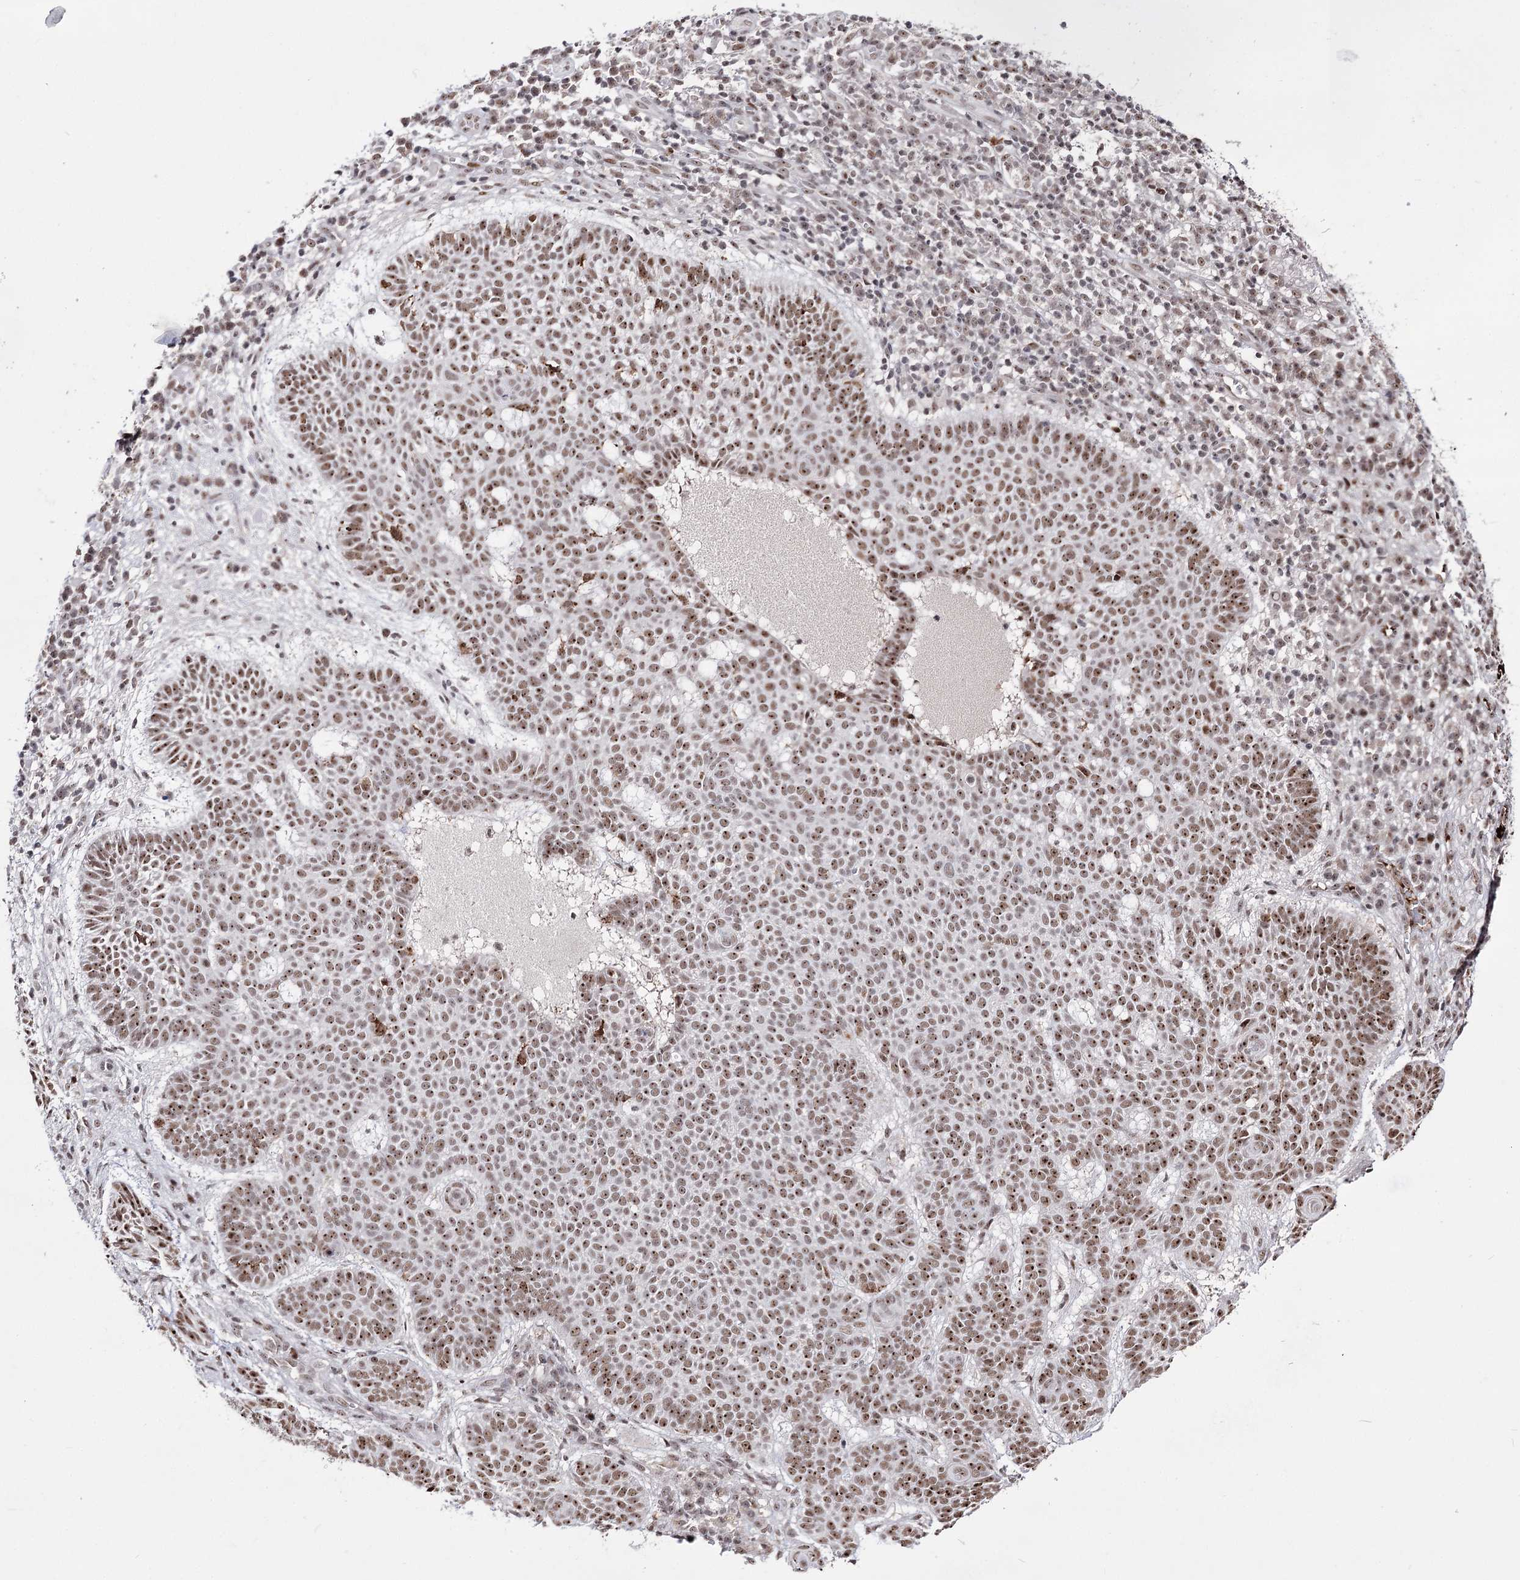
{"staining": {"intensity": "moderate", "quantity": ">75%", "location": "nuclear"}, "tissue": "skin cancer", "cell_type": "Tumor cells", "image_type": "cancer", "snomed": [{"axis": "morphology", "description": "Basal cell carcinoma"}, {"axis": "topography", "description": "Skin"}], "caption": "Moderate nuclear positivity is identified in about >75% of tumor cells in skin cancer. (IHC, brightfield microscopy, high magnification).", "gene": "STOX1", "patient": {"sex": "male", "age": 85}}